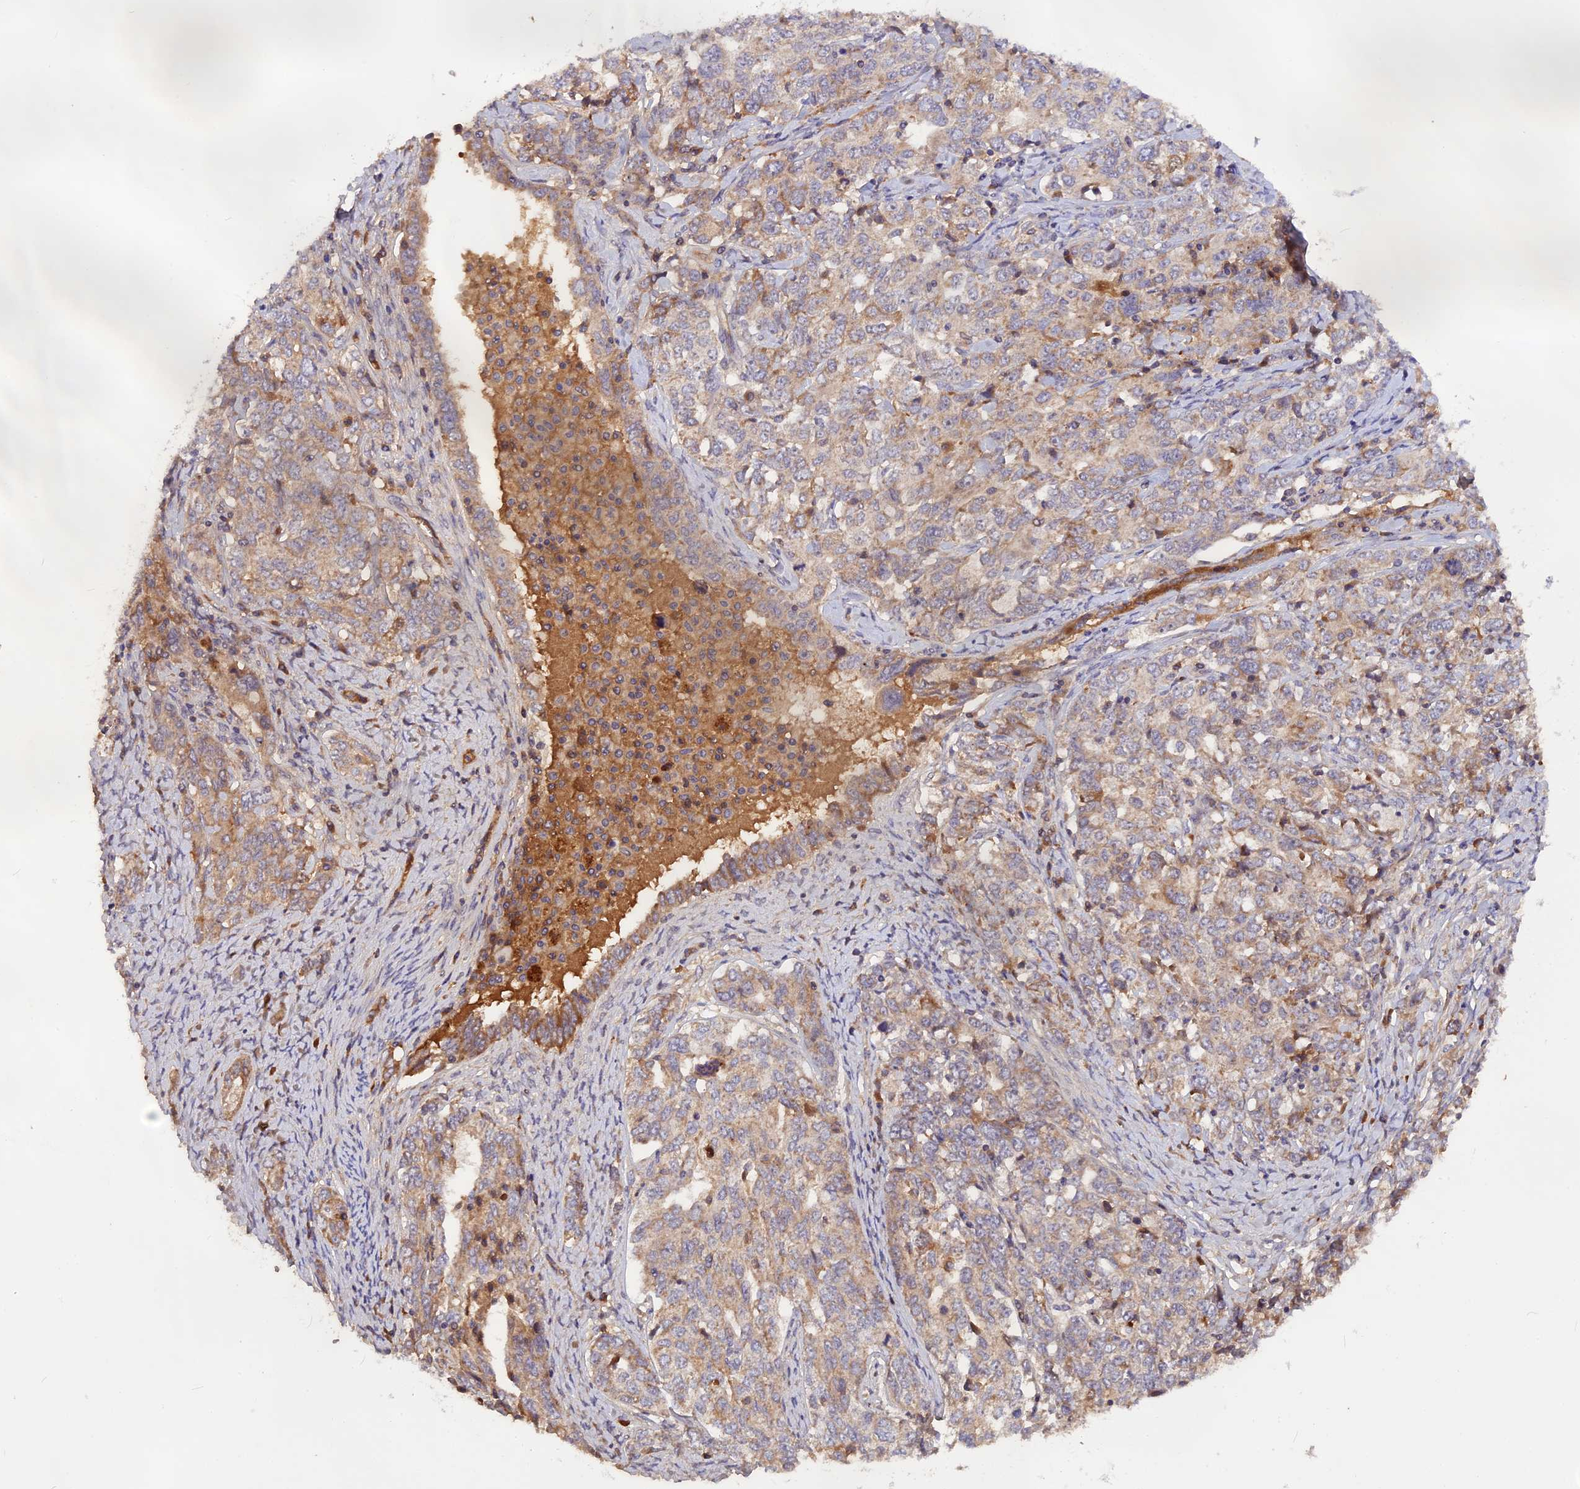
{"staining": {"intensity": "weak", "quantity": ">75%", "location": "cytoplasmic/membranous"}, "tissue": "ovarian cancer", "cell_type": "Tumor cells", "image_type": "cancer", "snomed": [{"axis": "morphology", "description": "Carcinoma, endometroid"}, {"axis": "topography", "description": "Ovary"}], "caption": "A brown stain highlights weak cytoplasmic/membranous staining of a protein in human ovarian endometroid carcinoma tumor cells.", "gene": "MARK4", "patient": {"sex": "female", "age": 62}}